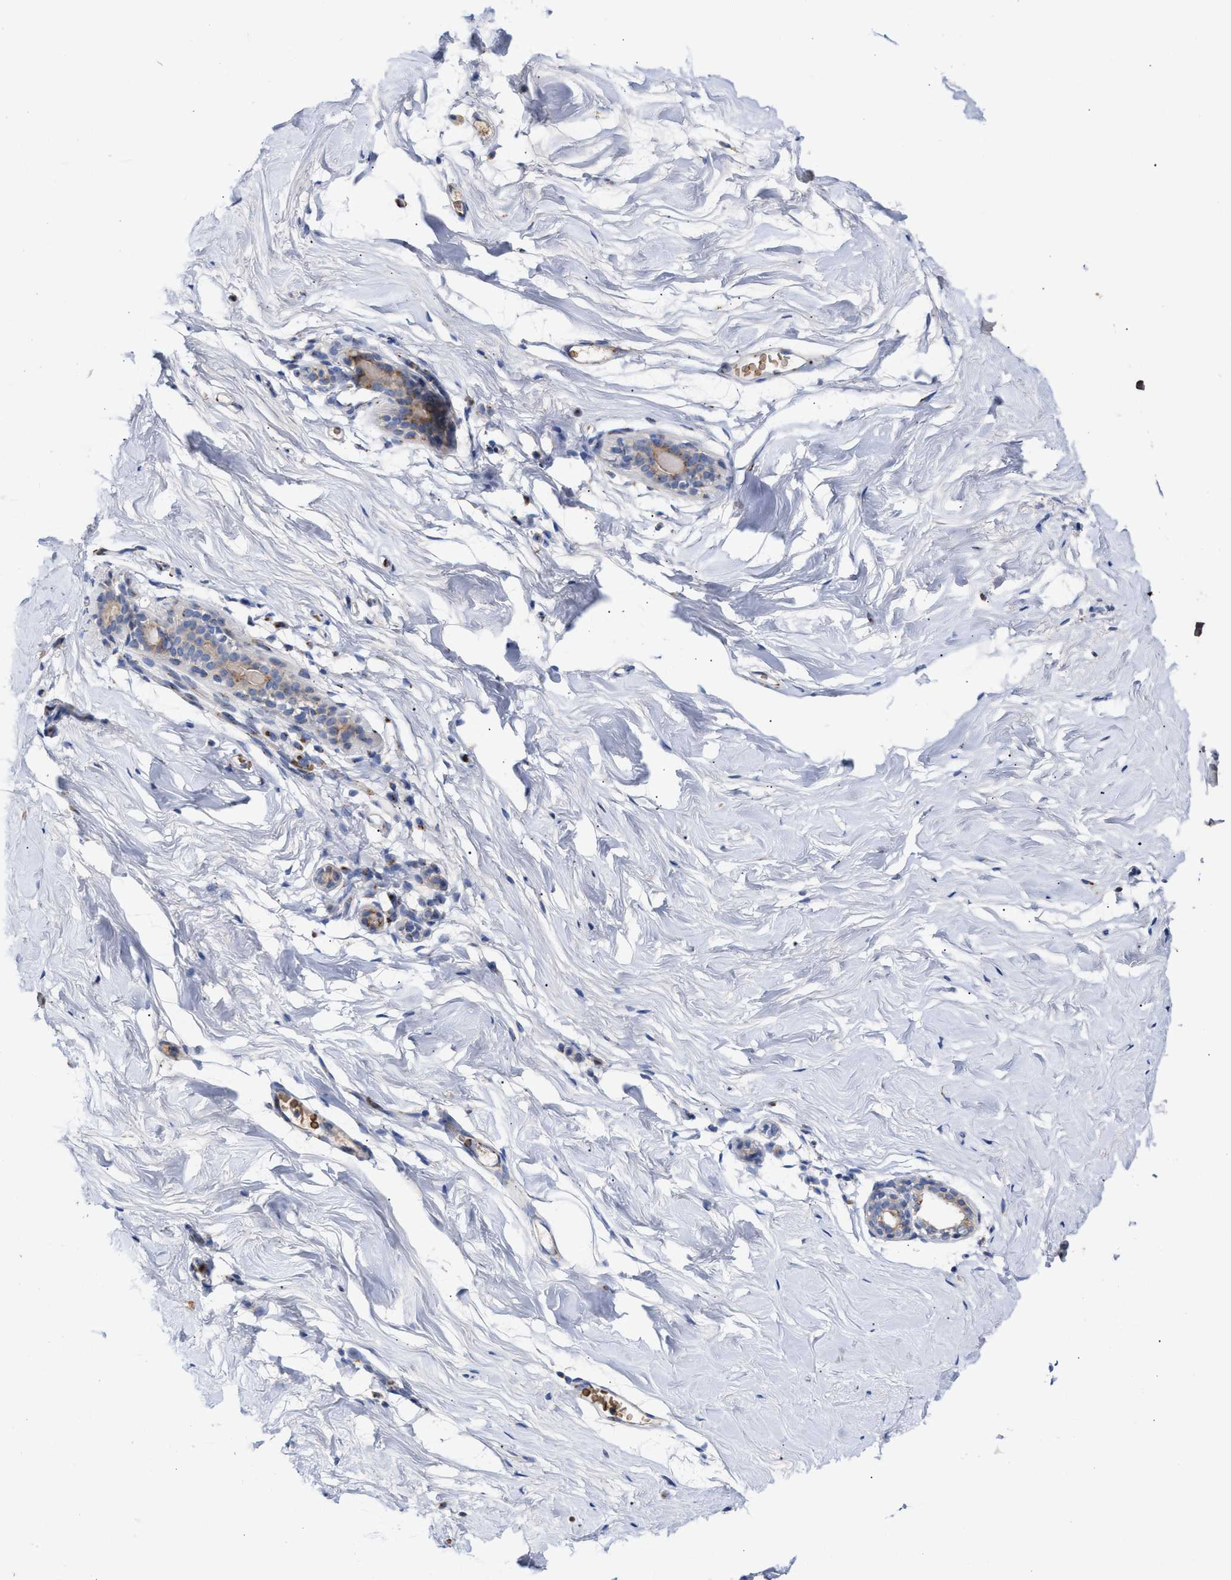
{"staining": {"intensity": "negative", "quantity": "none", "location": "none"}, "tissue": "breast", "cell_type": "Adipocytes", "image_type": "normal", "snomed": [{"axis": "morphology", "description": "Normal tissue, NOS"}, {"axis": "topography", "description": "Breast"}], "caption": "Immunohistochemical staining of normal human breast displays no significant positivity in adipocytes.", "gene": "CCL2", "patient": {"sex": "female", "age": 62}}